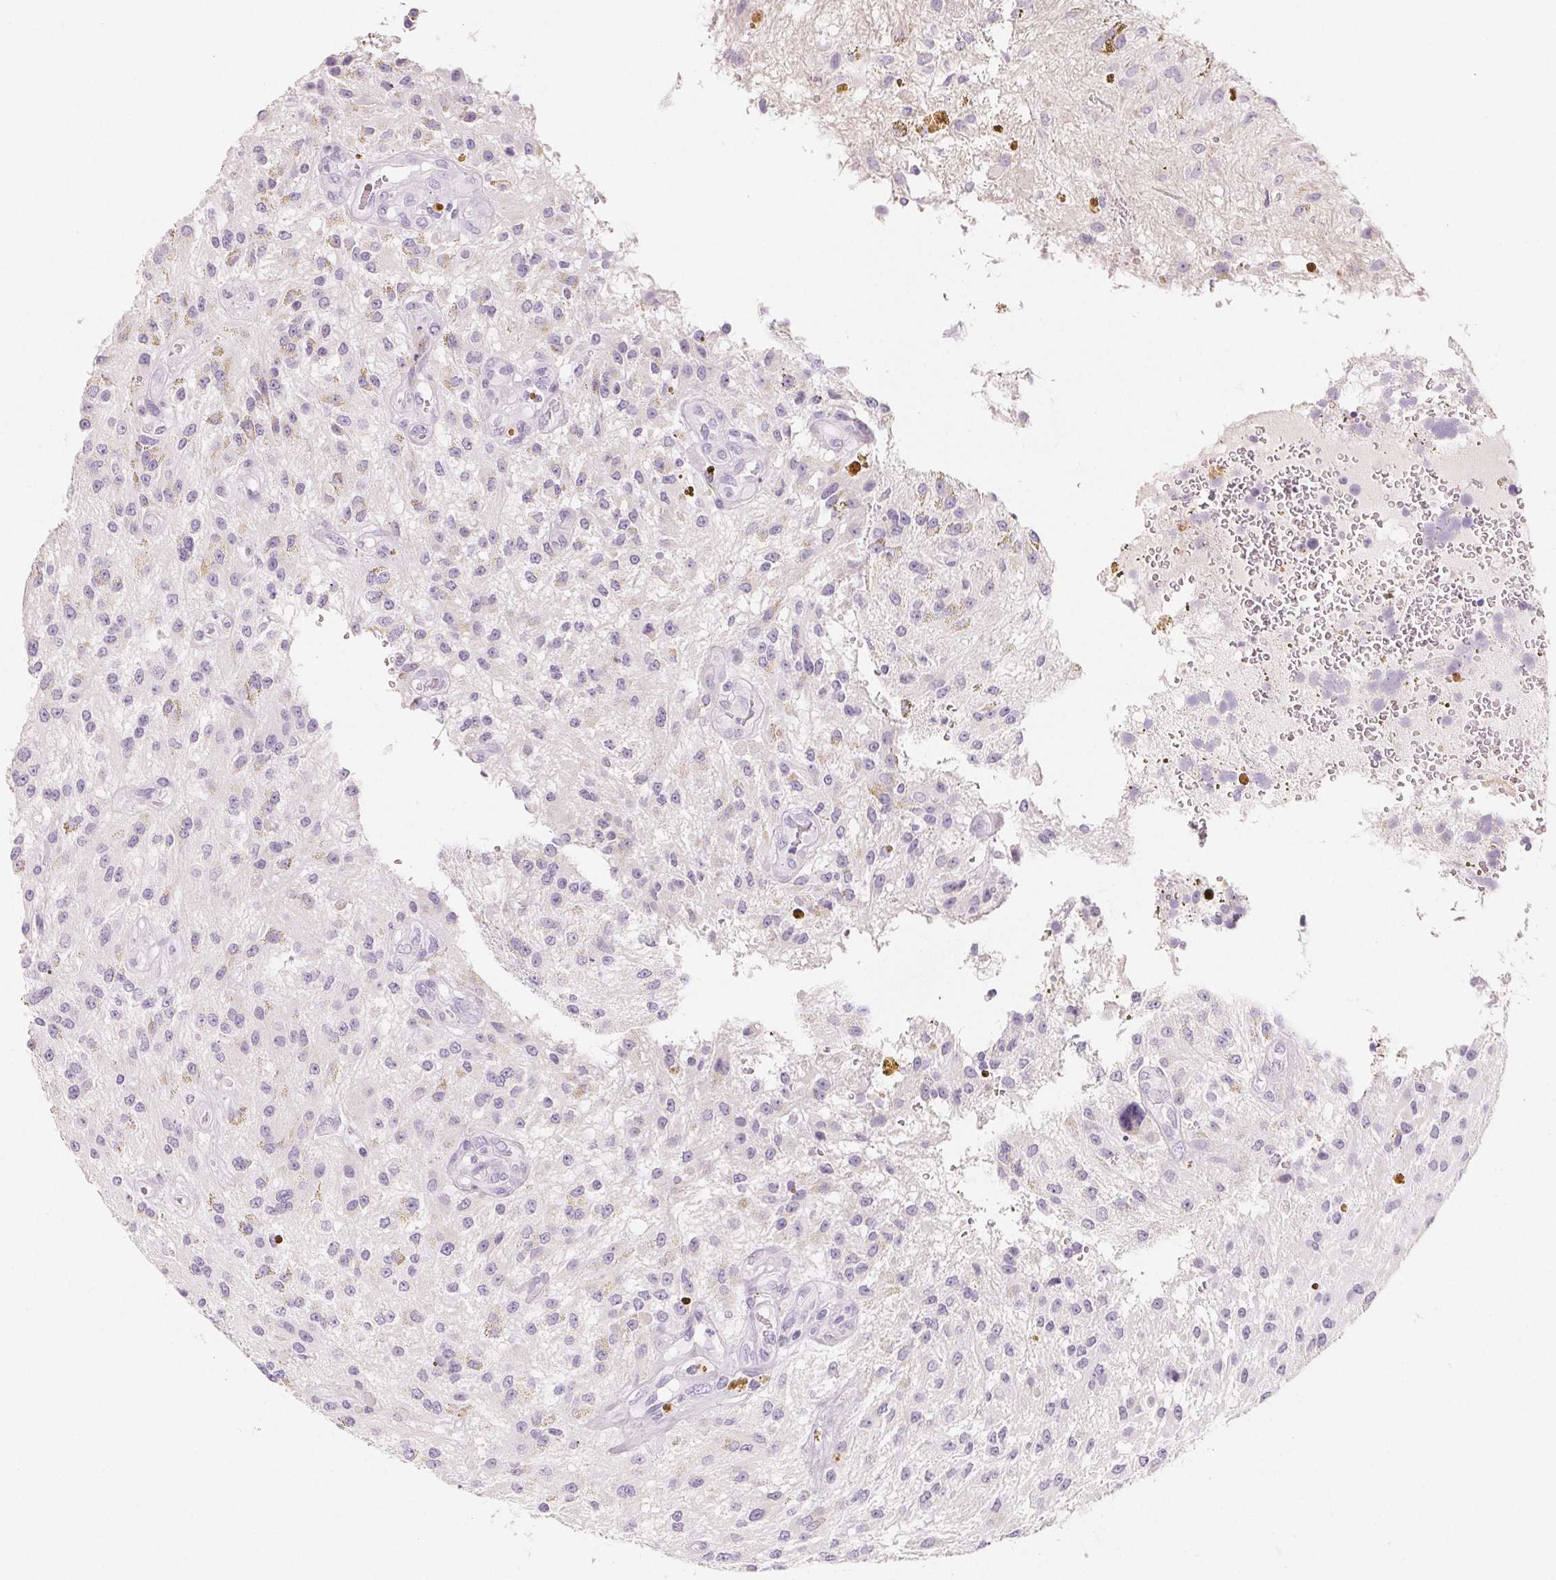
{"staining": {"intensity": "negative", "quantity": "none", "location": "none"}, "tissue": "glioma", "cell_type": "Tumor cells", "image_type": "cancer", "snomed": [{"axis": "morphology", "description": "Glioma, malignant, Low grade"}, {"axis": "topography", "description": "Cerebellum"}], "caption": "This is a photomicrograph of immunohistochemistry staining of glioma, which shows no staining in tumor cells.", "gene": "SH3GL2", "patient": {"sex": "female", "age": 14}}